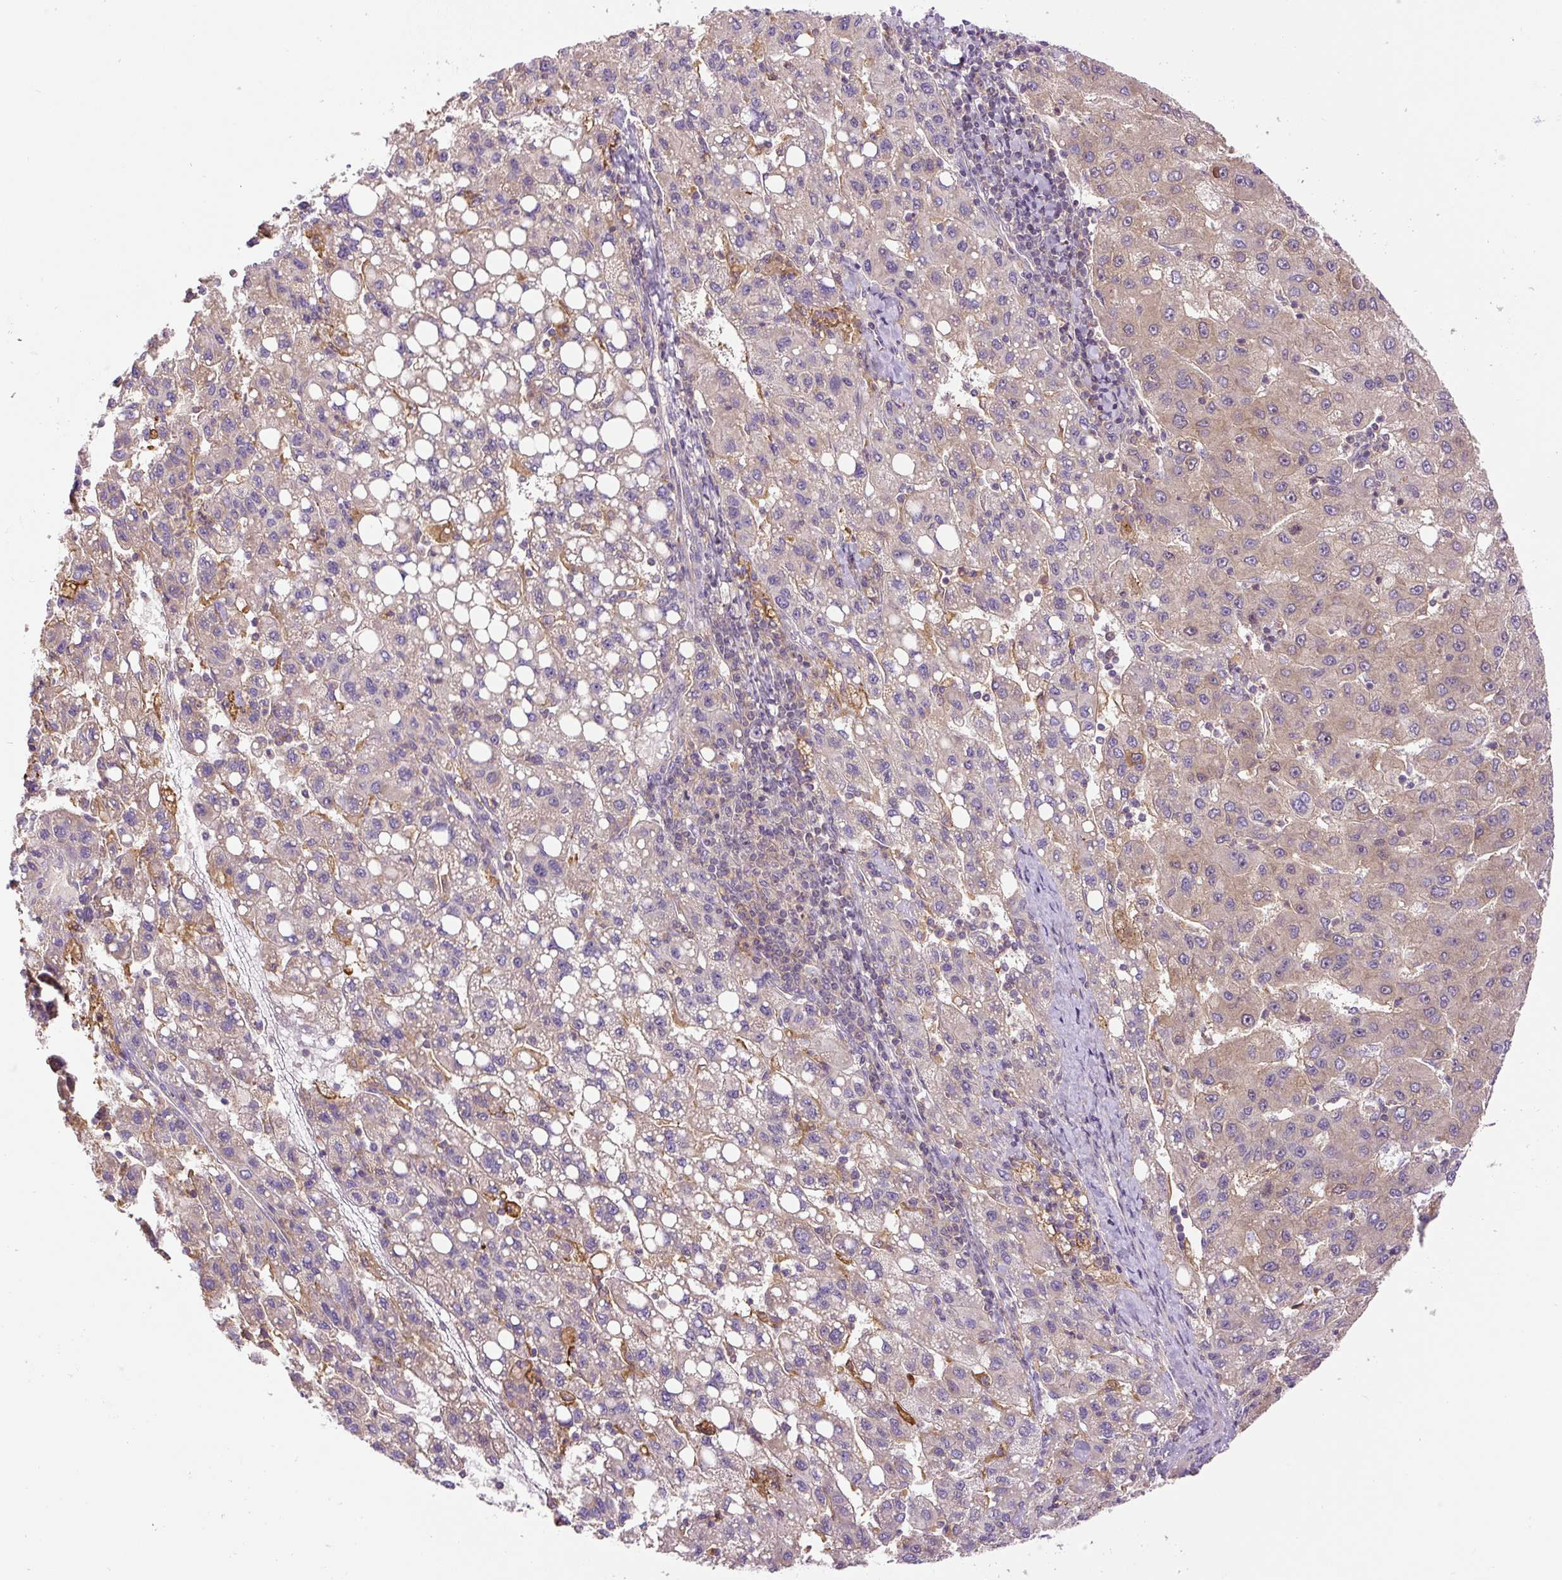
{"staining": {"intensity": "weak", "quantity": "<25%", "location": "cytoplasmic/membranous"}, "tissue": "liver cancer", "cell_type": "Tumor cells", "image_type": "cancer", "snomed": [{"axis": "morphology", "description": "Carcinoma, Hepatocellular, NOS"}, {"axis": "topography", "description": "Liver"}], "caption": "An immunohistochemistry (IHC) photomicrograph of liver cancer (hepatocellular carcinoma) is shown. There is no staining in tumor cells of liver cancer (hepatocellular carcinoma).", "gene": "CCDC28A", "patient": {"sex": "female", "age": 82}}